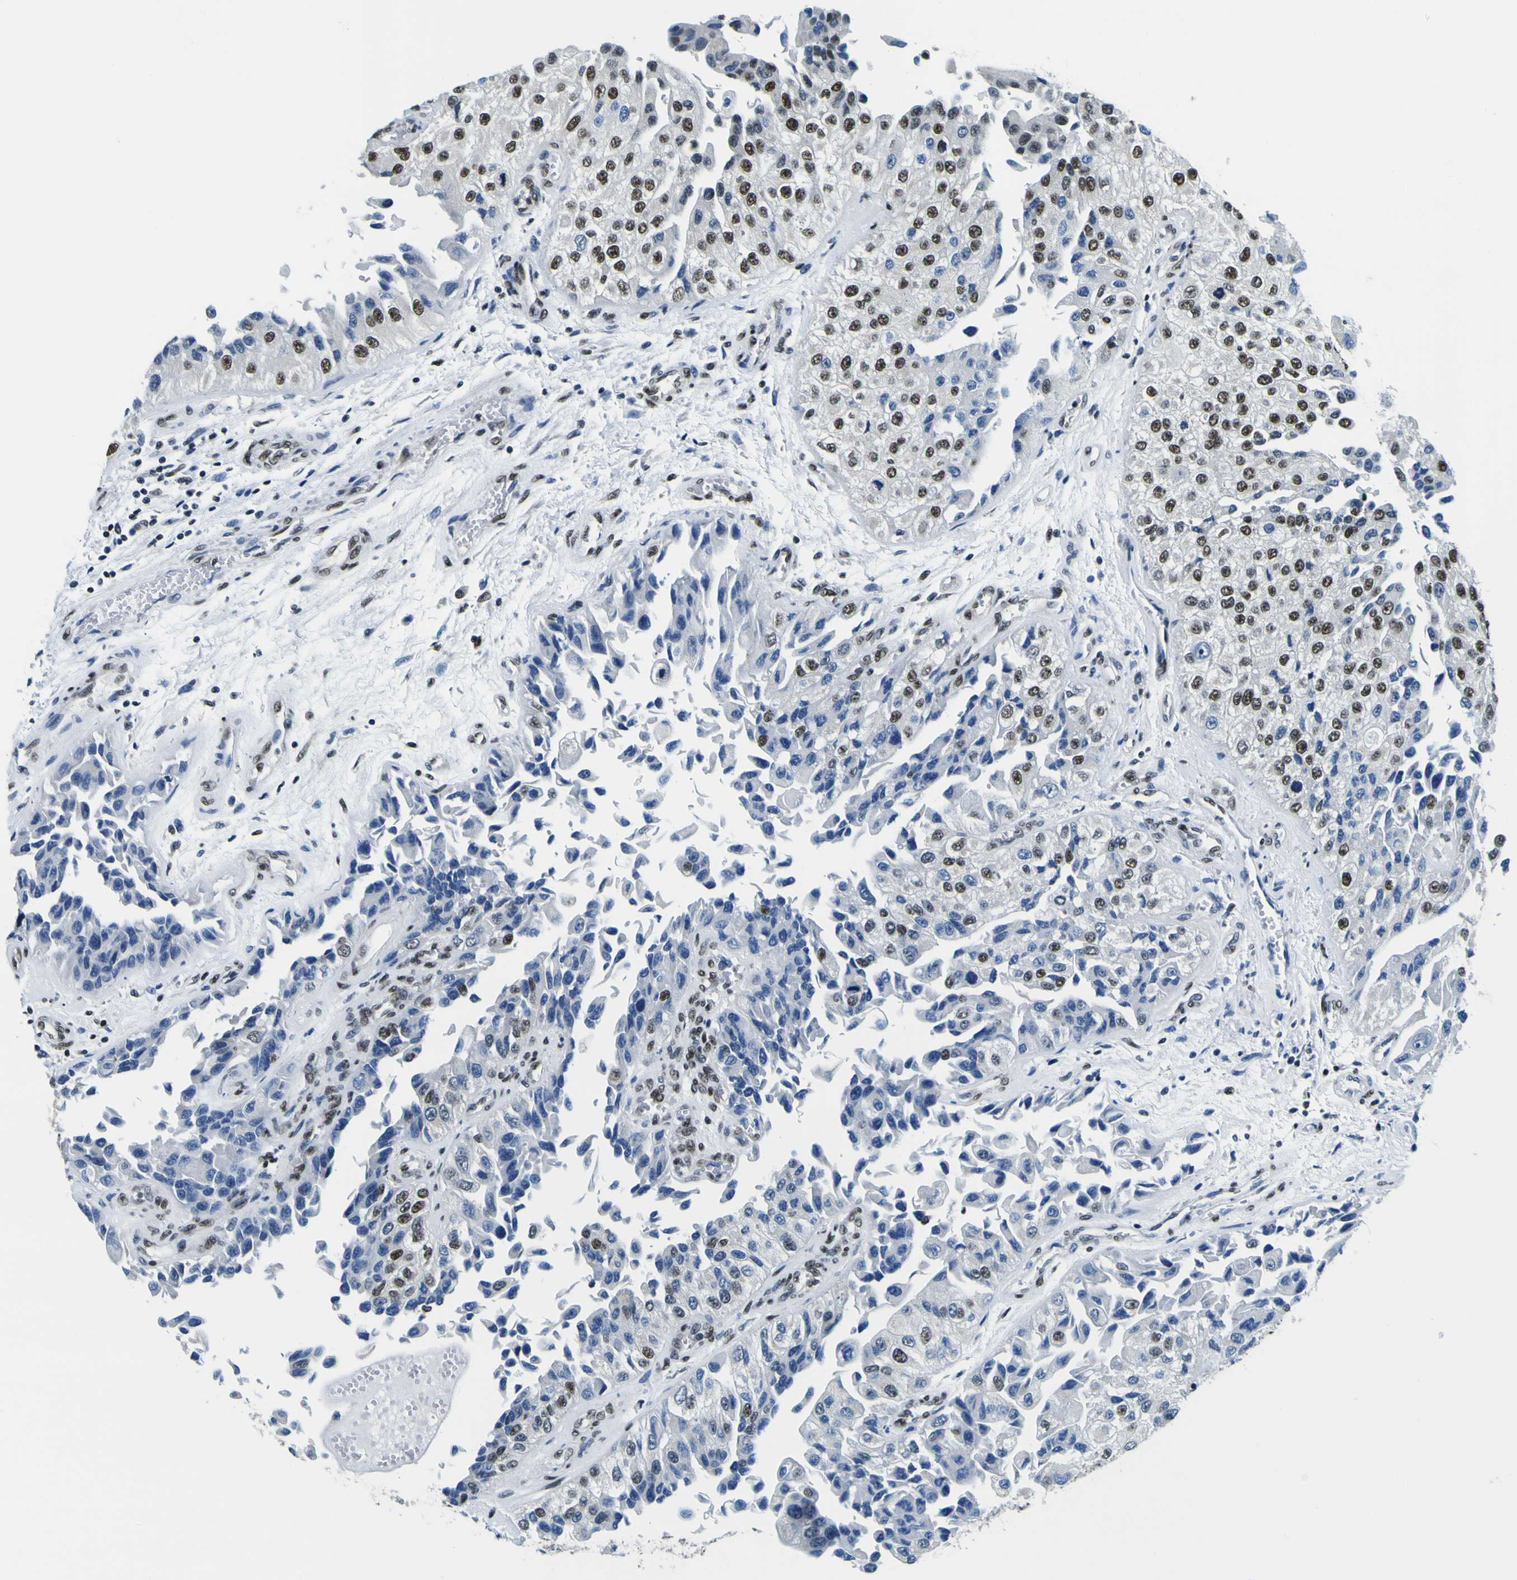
{"staining": {"intensity": "strong", "quantity": ">75%", "location": "nuclear"}, "tissue": "urothelial cancer", "cell_type": "Tumor cells", "image_type": "cancer", "snomed": [{"axis": "morphology", "description": "Urothelial carcinoma, High grade"}, {"axis": "topography", "description": "Kidney"}, {"axis": "topography", "description": "Urinary bladder"}], "caption": "Protein staining by immunohistochemistry (IHC) shows strong nuclear positivity in approximately >75% of tumor cells in high-grade urothelial carcinoma. Nuclei are stained in blue.", "gene": "SP1", "patient": {"sex": "male", "age": 77}}